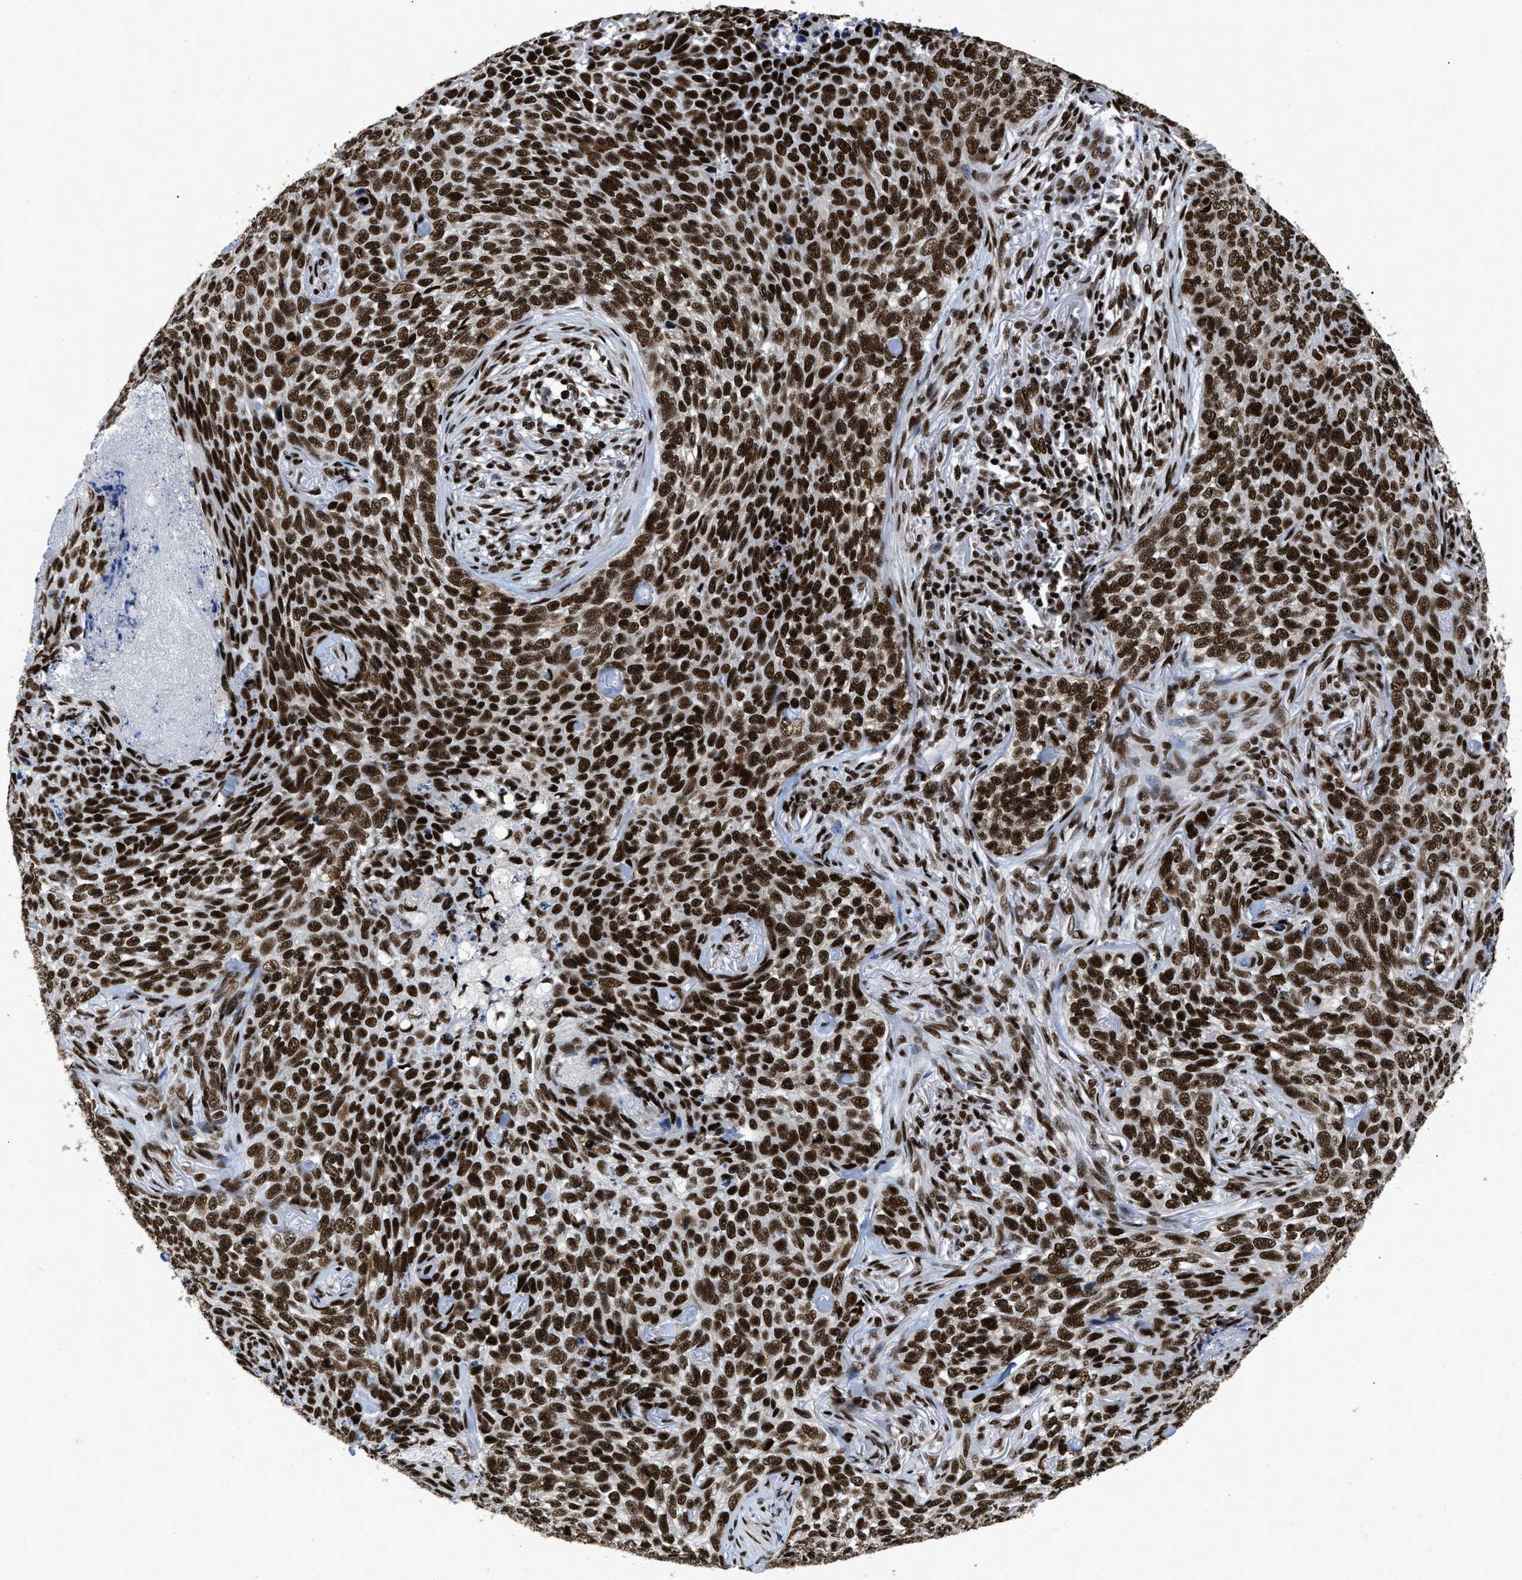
{"staining": {"intensity": "strong", "quantity": ">75%", "location": "nuclear"}, "tissue": "skin cancer", "cell_type": "Tumor cells", "image_type": "cancer", "snomed": [{"axis": "morphology", "description": "Basal cell carcinoma"}, {"axis": "topography", "description": "Skin"}], "caption": "Skin basal cell carcinoma stained with a protein marker displays strong staining in tumor cells.", "gene": "CREB1", "patient": {"sex": "female", "age": 64}}